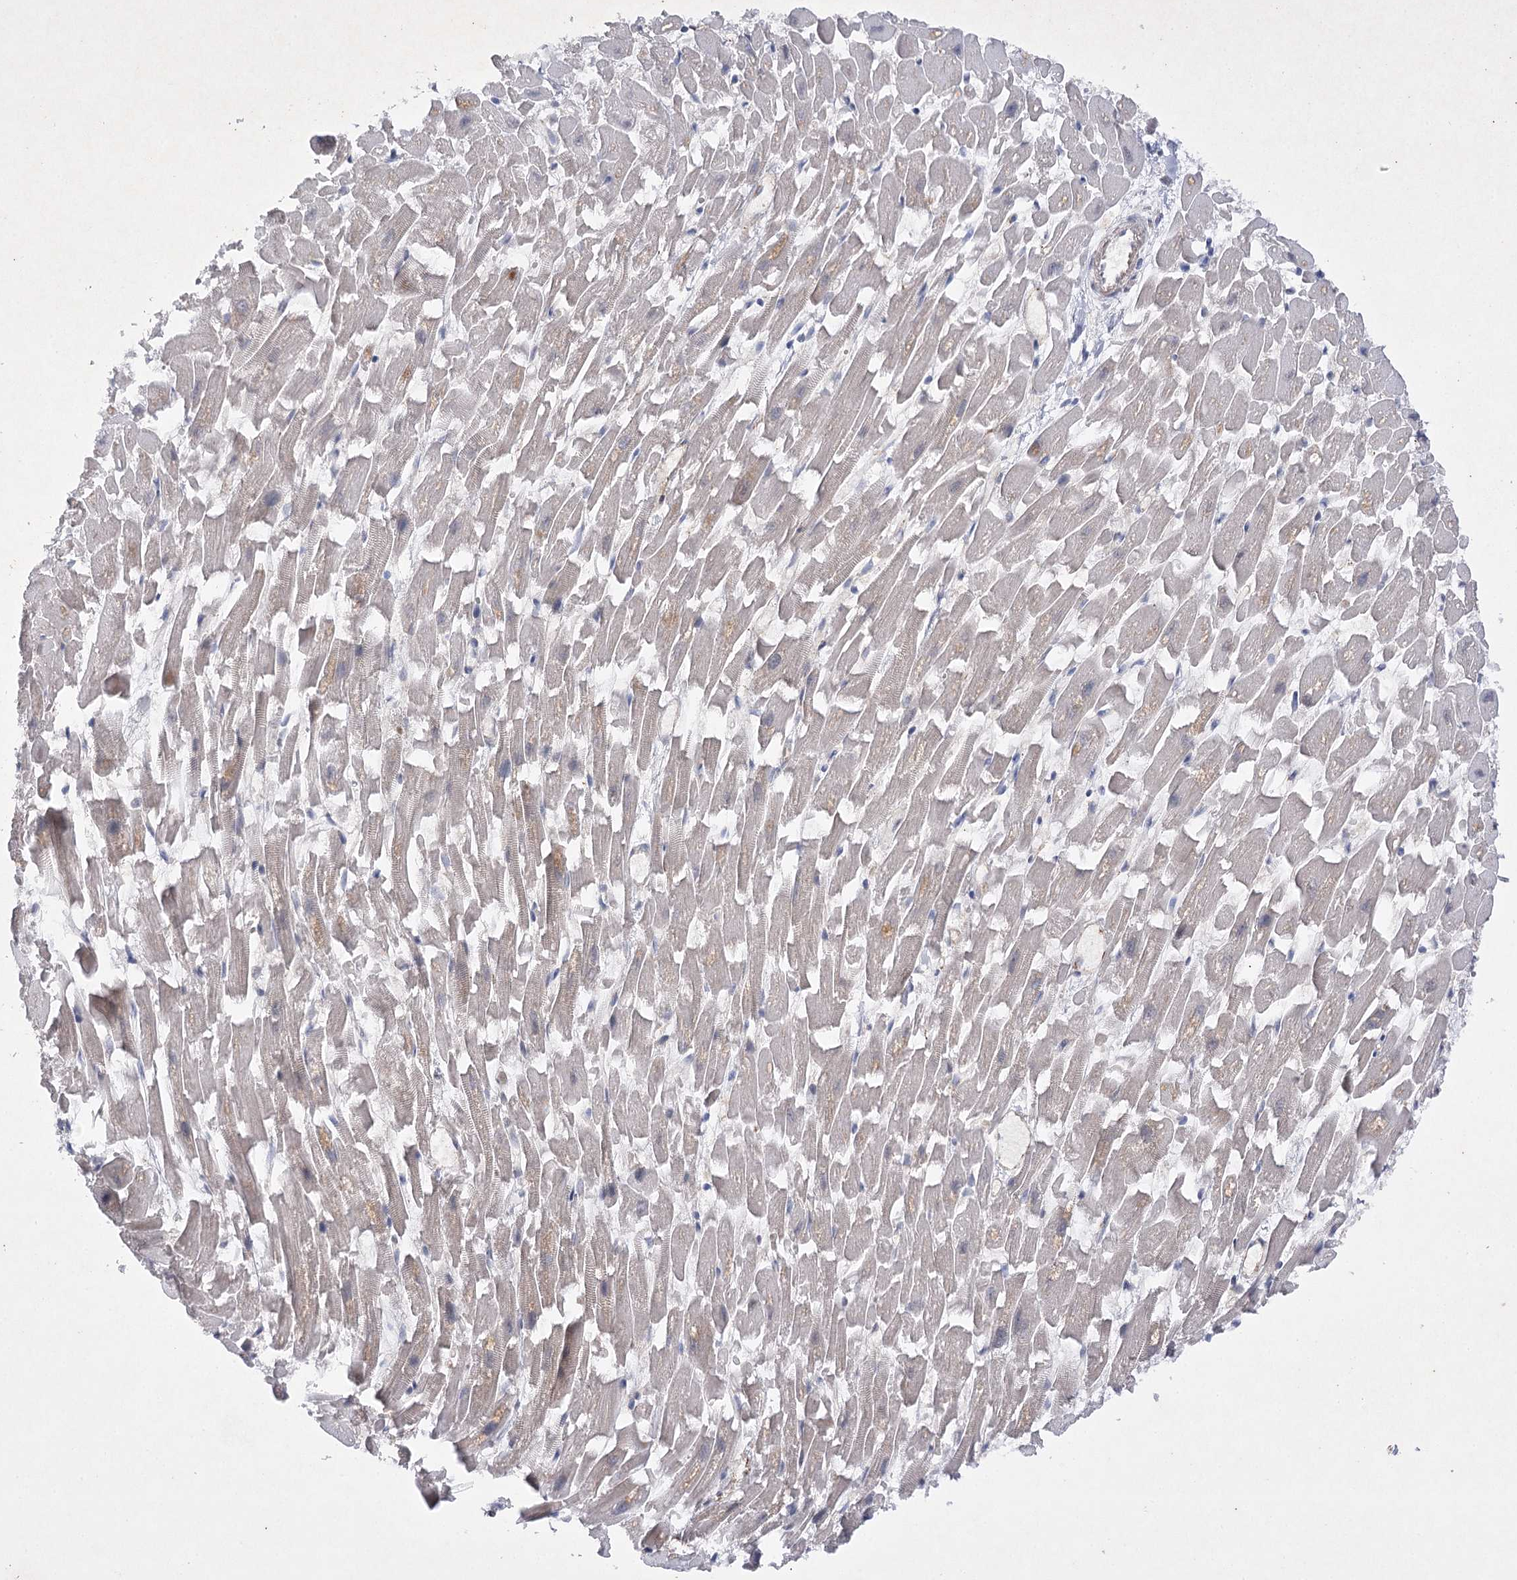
{"staining": {"intensity": "weak", "quantity": "<25%", "location": "cytoplasmic/membranous"}, "tissue": "heart muscle", "cell_type": "Cardiomyocytes", "image_type": "normal", "snomed": [{"axis": "morphology", "description": "Normal tissue, NOS"}, {"axis": "topography", "description": "Heart"}], "caption": "Immunohistochemical staining of benign human heart muscle exhibits no significant expression in cardiomyocytes.", "gene": "BCR", "patient": {"sex": "female", "age": 64}}